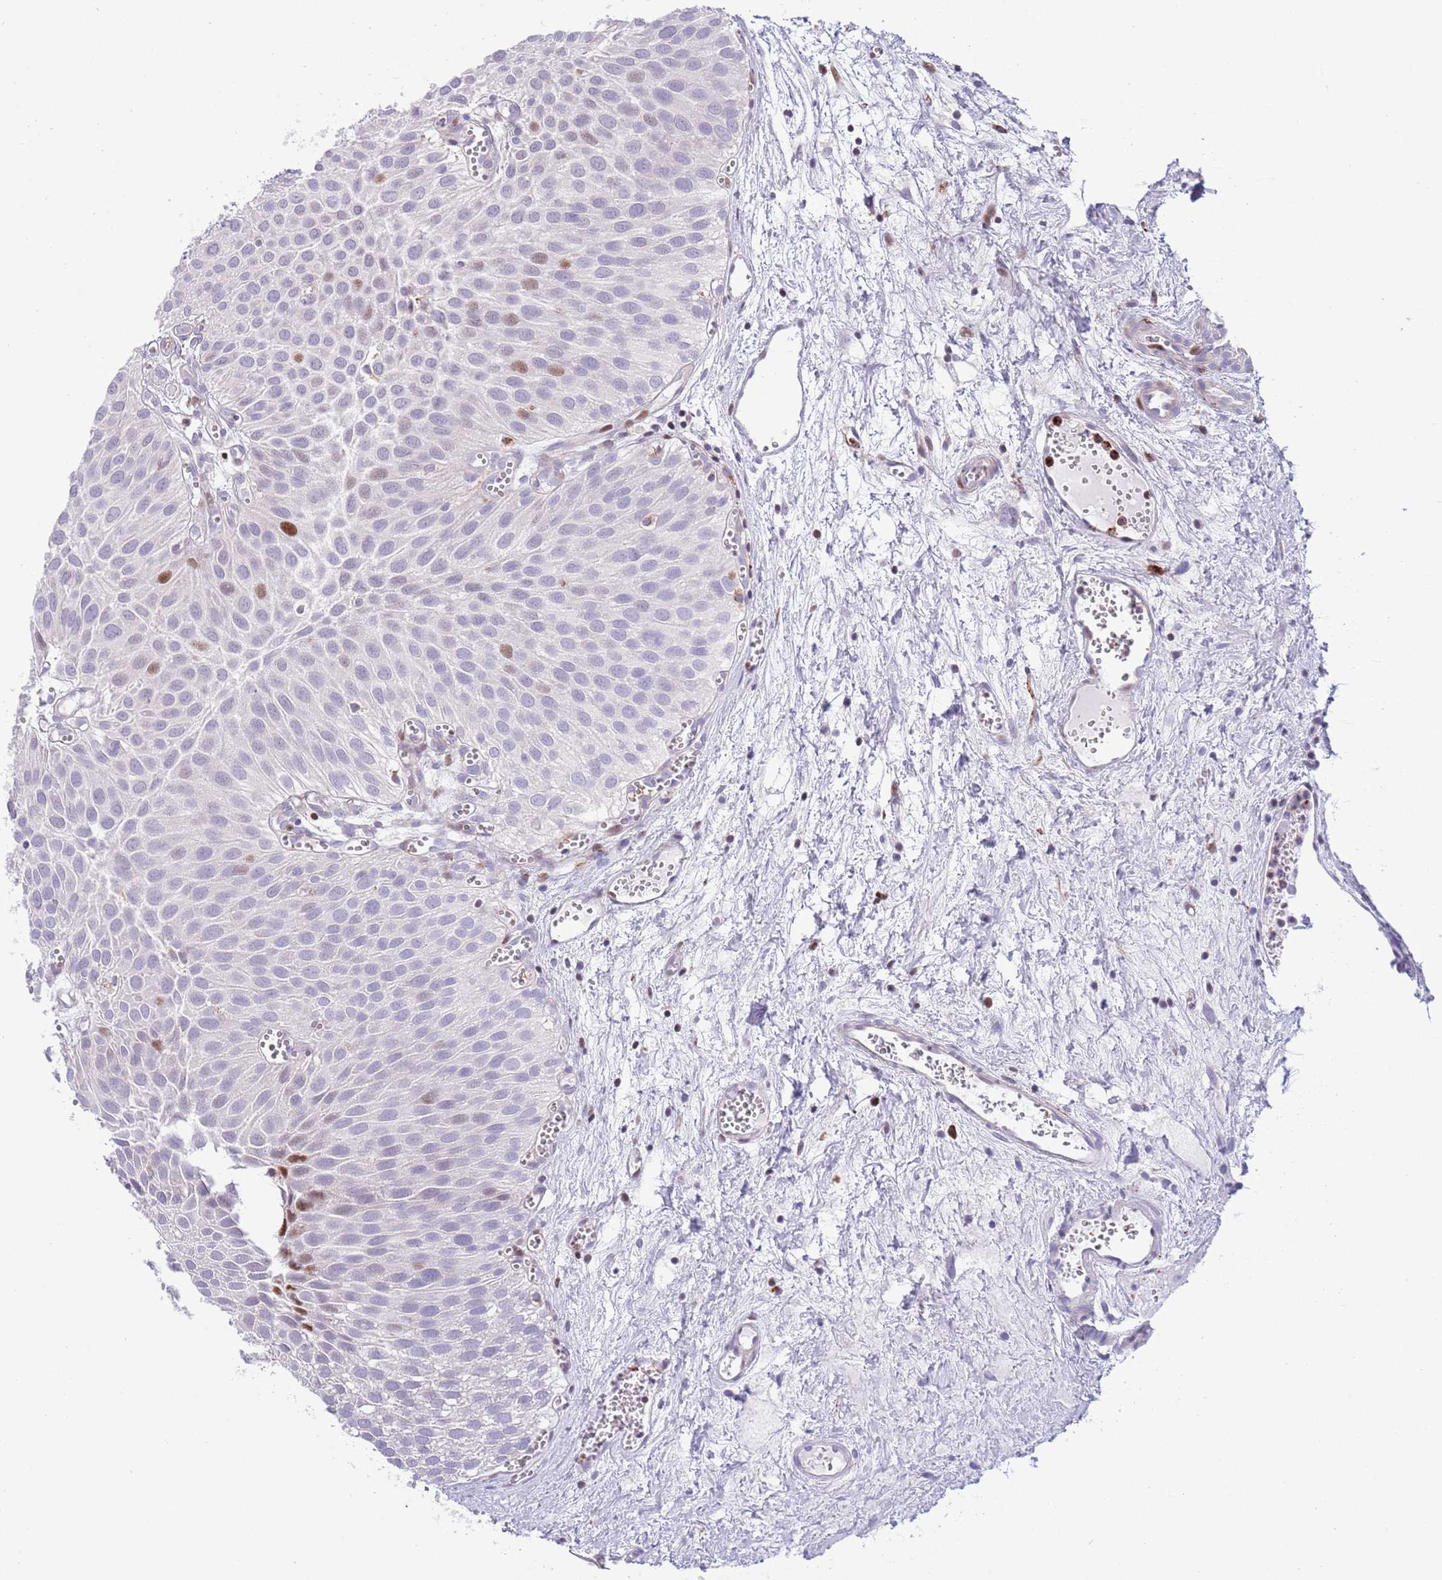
{"staining": {"intensity": "moderate", "quantity": "<25%", "location": "nuclear"}, "tissue": "urothelial cancer", "cell_type": "Tumor cells", "image_type": "cancer", "snomed": [{"axis": "morphology", "description": "Urothelial carcinoma, Low grade"}, {"axis": "topography", "description": "Urinary bladder"}], "caption": "Immunohistochemistry (IHC) histopathology image of neoplastic tissue: low-grade urothelial carcinoma stained using immunohistochemistry (IHC) displays low levels of moderate protein expression localized specifically in the nuclear of tumor cells, appearing as a nuclear brown color.", "gene": "ANO8", "patient": {"sex": "male", "age": 88}}